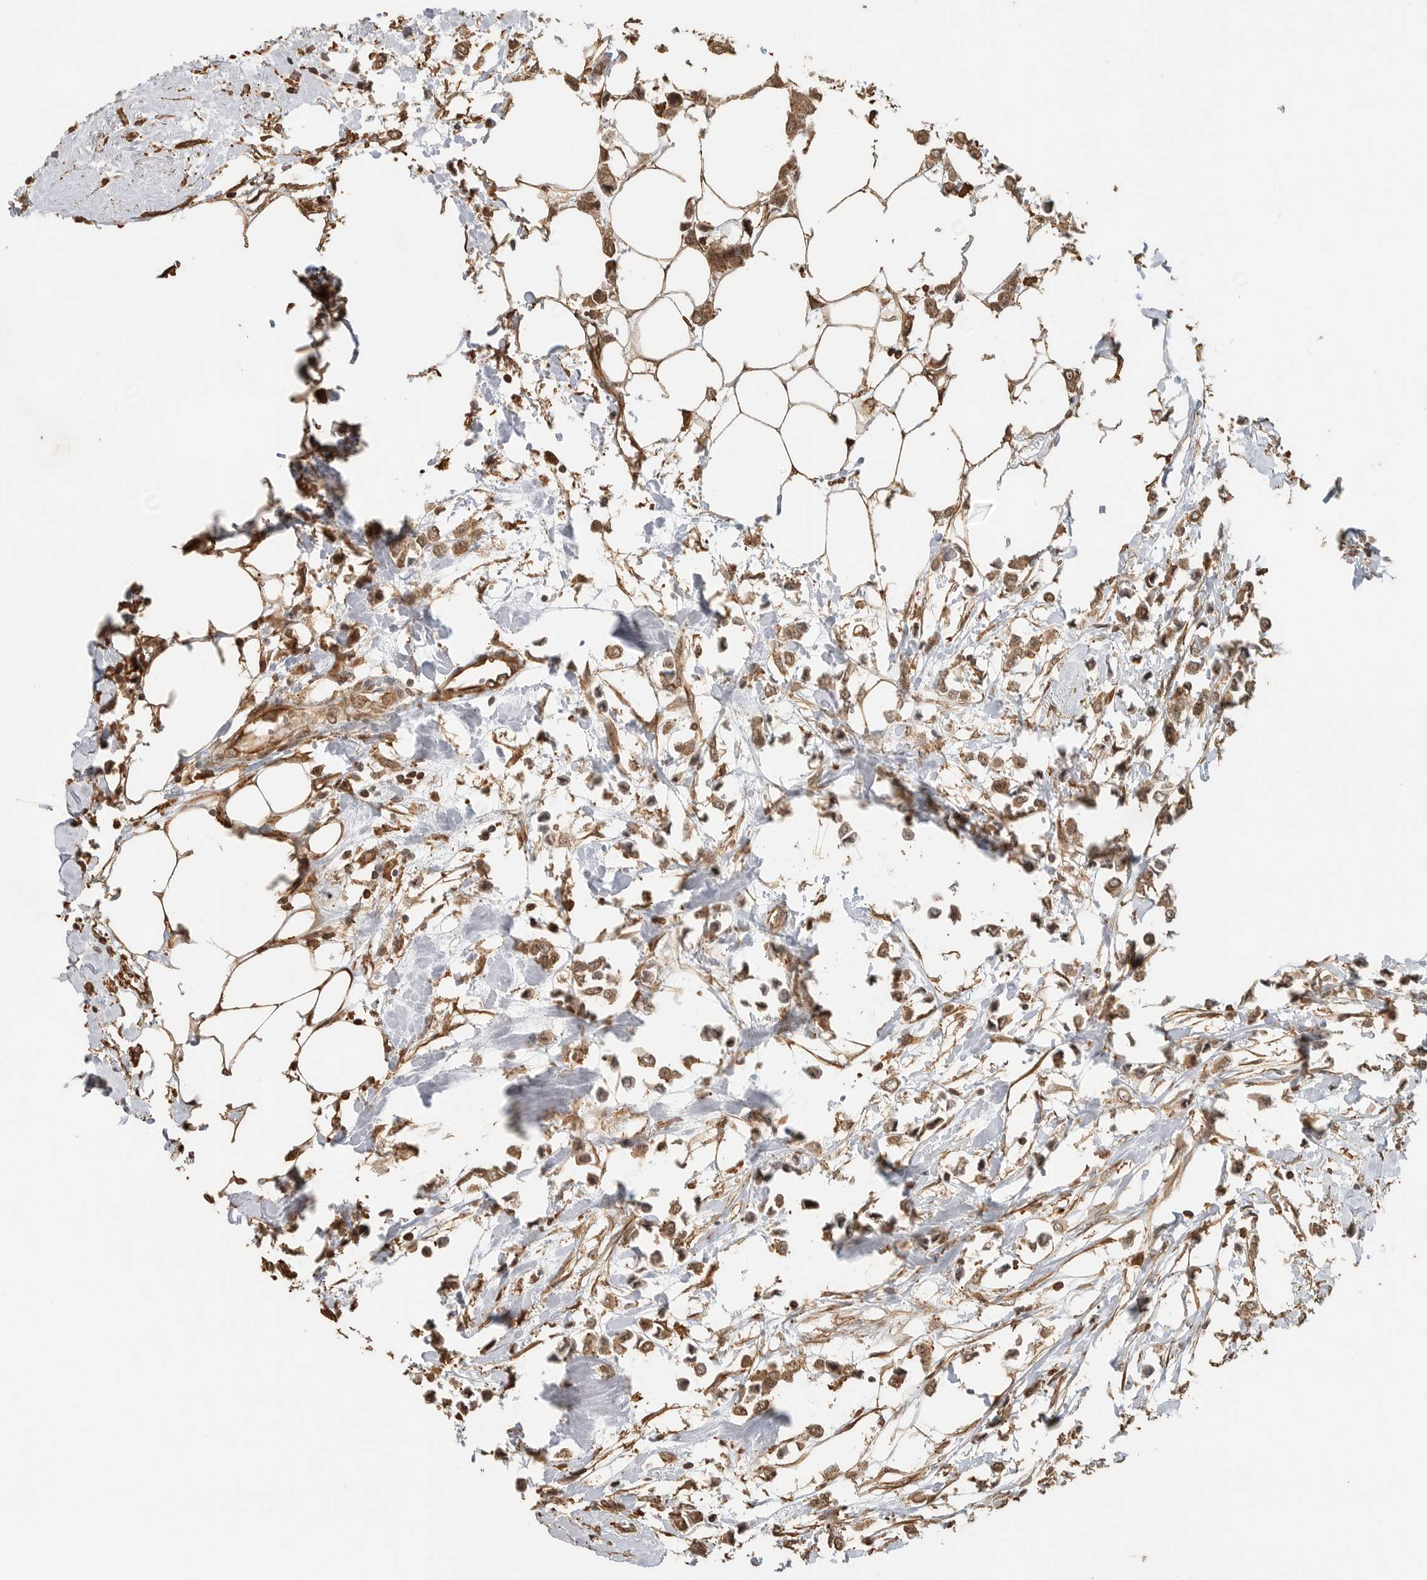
{"staining": {"intensity": "moderate", "quantity": ">75%", "location": "cytoplasmic/membranous"}, "tissue": "breast cancer", "cell_type": "Tumor cells", "image_type": "cancer", "snomed": [{"axis": "morphology", "description": "Lobular carcinoma"}, {"axis": "topography", "description": "Breast"}], "caption": "This photomicrograph exhibits IHC staining of human breast cancer, with medium moderate cytoplasmic/membranous staining in about >75% of tumor cells.", "gene": "OTUD6B", "patient": {"sex": "female", "age": 51}}